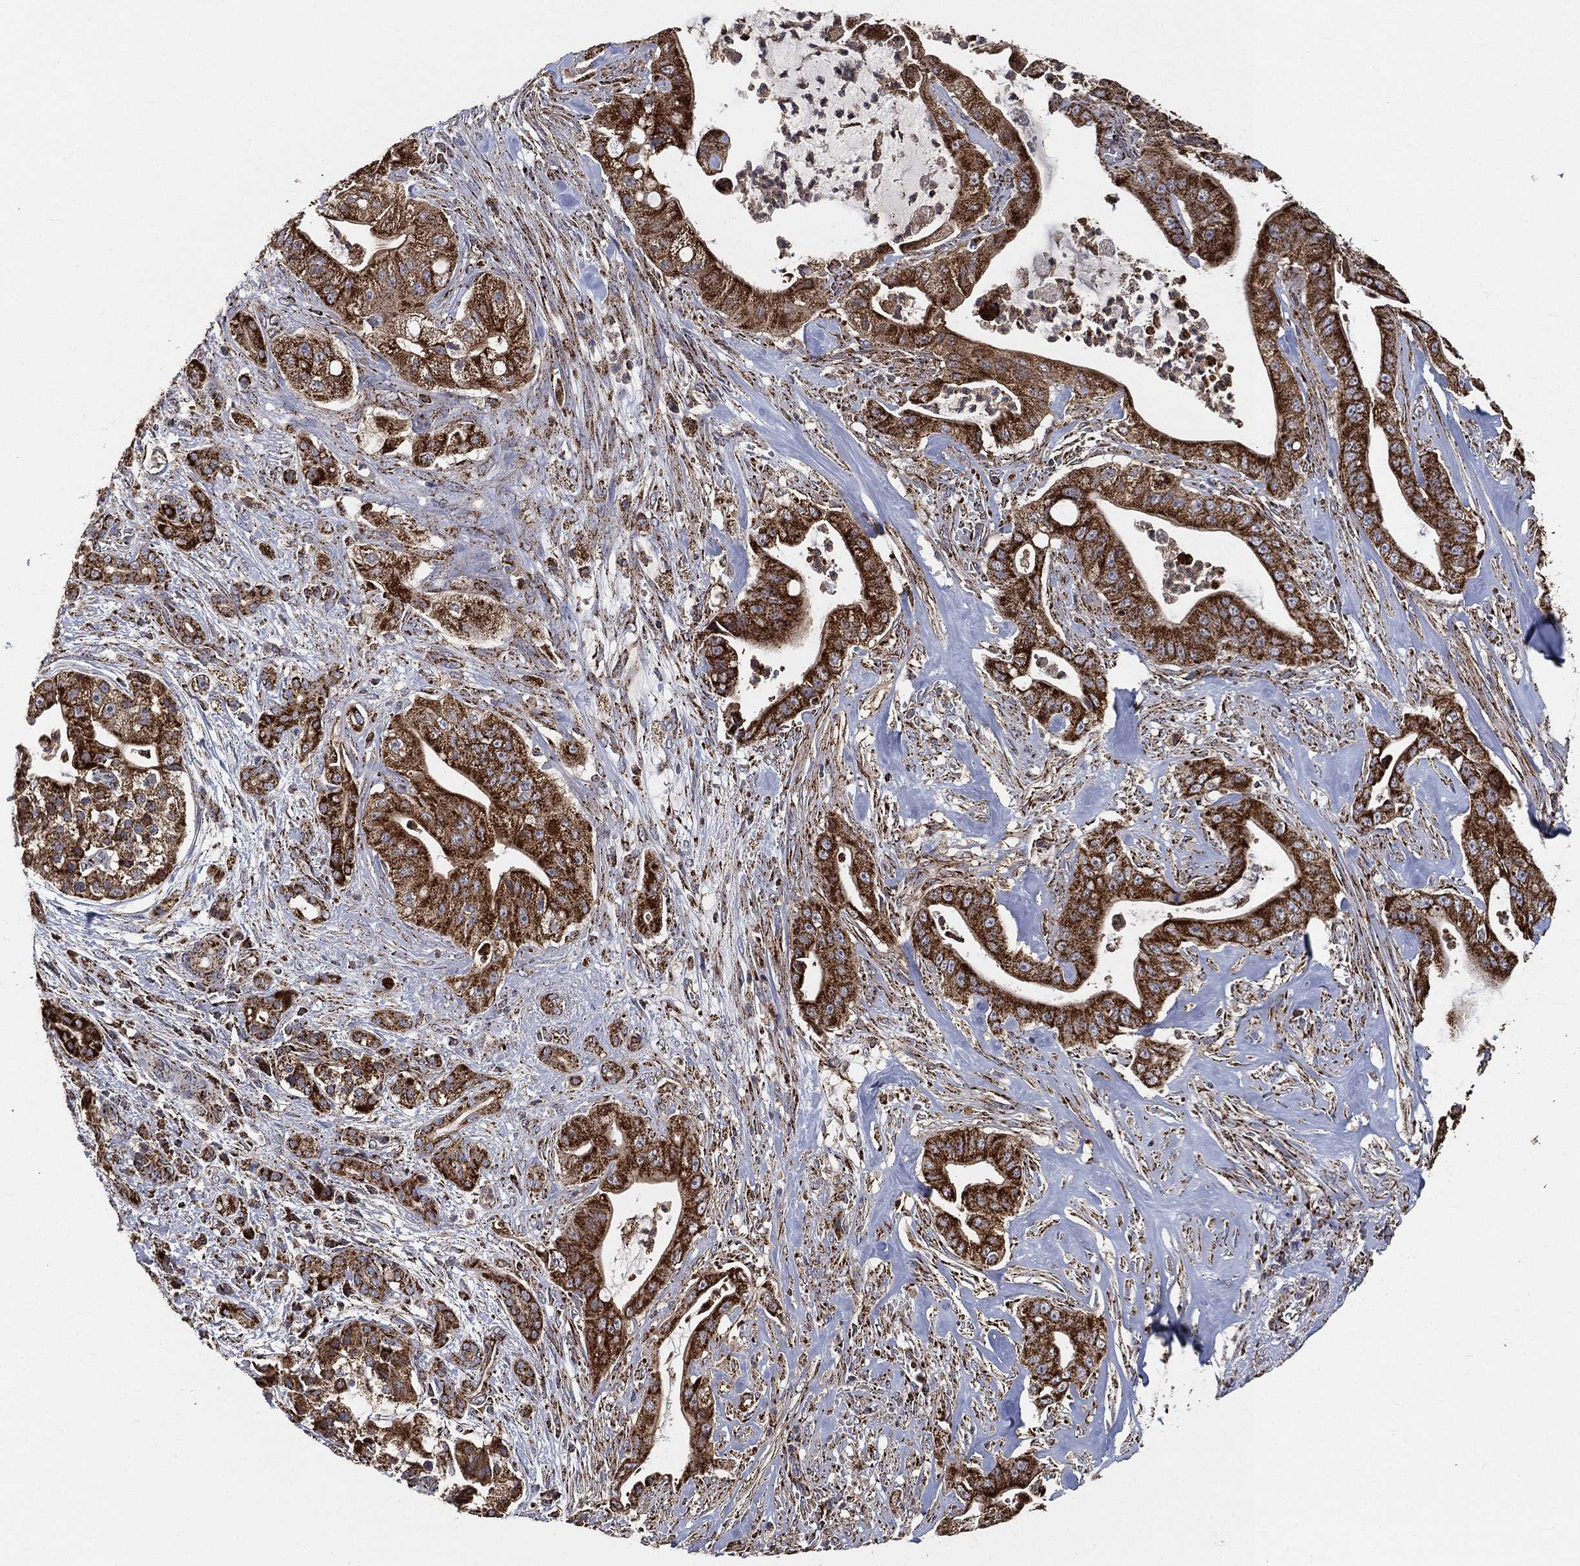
{"staining": {"intensity": "strong", "quantity": ">75%", "location": "cytoplasmic/membranous"}, "tissue": "pancreatic cancer", "cell_type": "Tumor cells", "image_type": "cancer", "snomed": [{"axis": "morphology", "description": "Normal tissue, NOS"}, {"axis": "morphology", "description": "Inflammation, NOS"}, {"axis": "morphology", "description": "Adenocarcinoma, NOS"}, {"axis": "topography", "description": "Pancreas"}], "caption": "DAB immunohistochemical staining of pancreatic adenocarcinoma demonstrates strong cytoplasmic/membranous protein staining in about >75% of tumor cells. (DAB = brown stain, brightfield microscopy at high magnification).", "gene": "SLC38A7", "patient": {"sex": "male", "age": 57}}